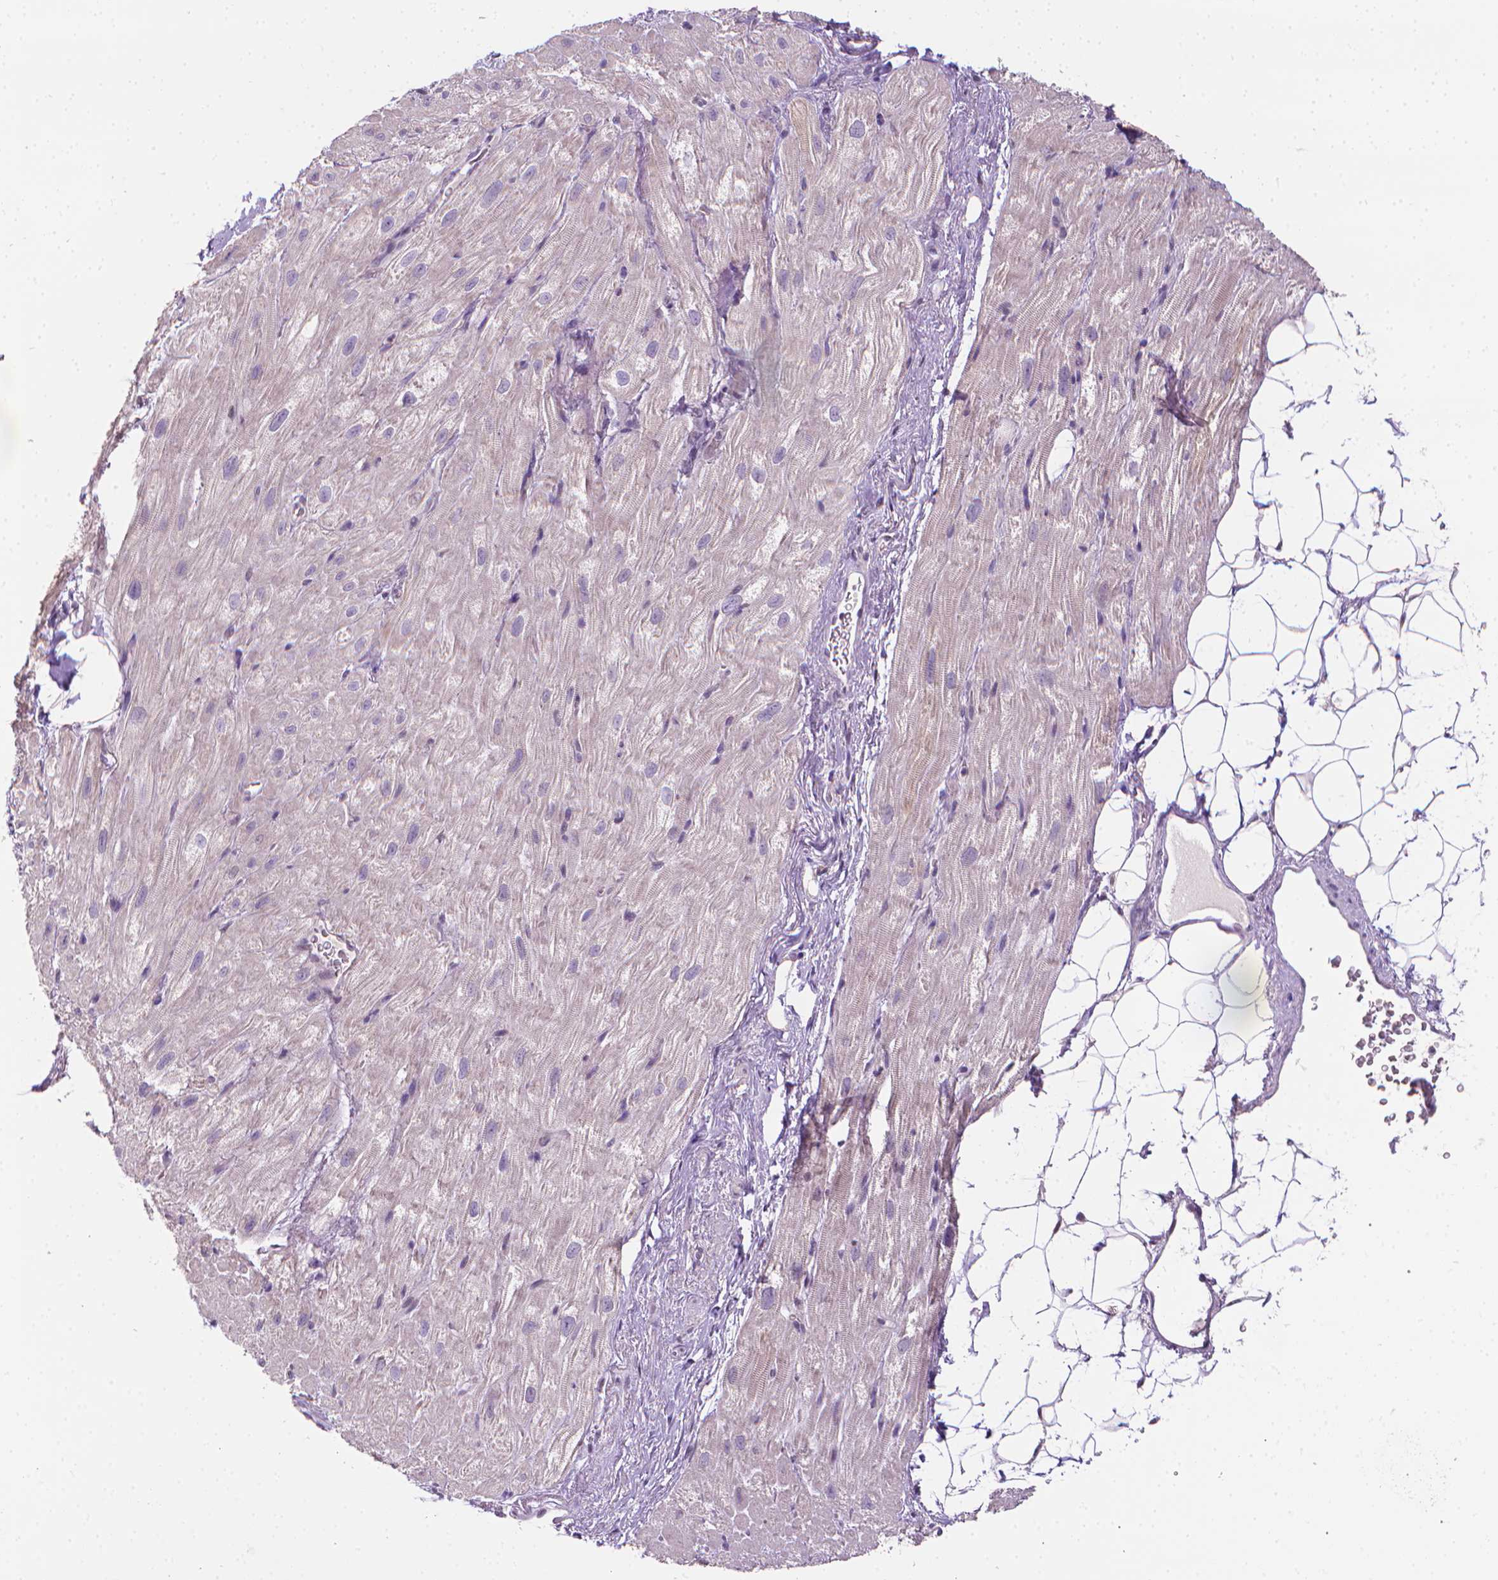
{"staining": {"intensity": "moderate", "quantity": "25%-75%", "location": "cytoplasmic/membranous"}, "tissue": "heart muscle", "cell_type": "Cardiomyocytes", "image_type": "normal", "snomed": [{"axis": "morphology", "description": "Normal tissue, NOS"}, {"axis": "topography", "description": "Heart"}], "caption": "Immunohistochemical staining of normal heart muscle reveals 25%-75% levels of moderate cytoplasmic/membranous protein staining in approximately 25%-75% of cardiomyocytes.", "gene": "NCAN", "patient": {"sex": "female", "age": 69}}